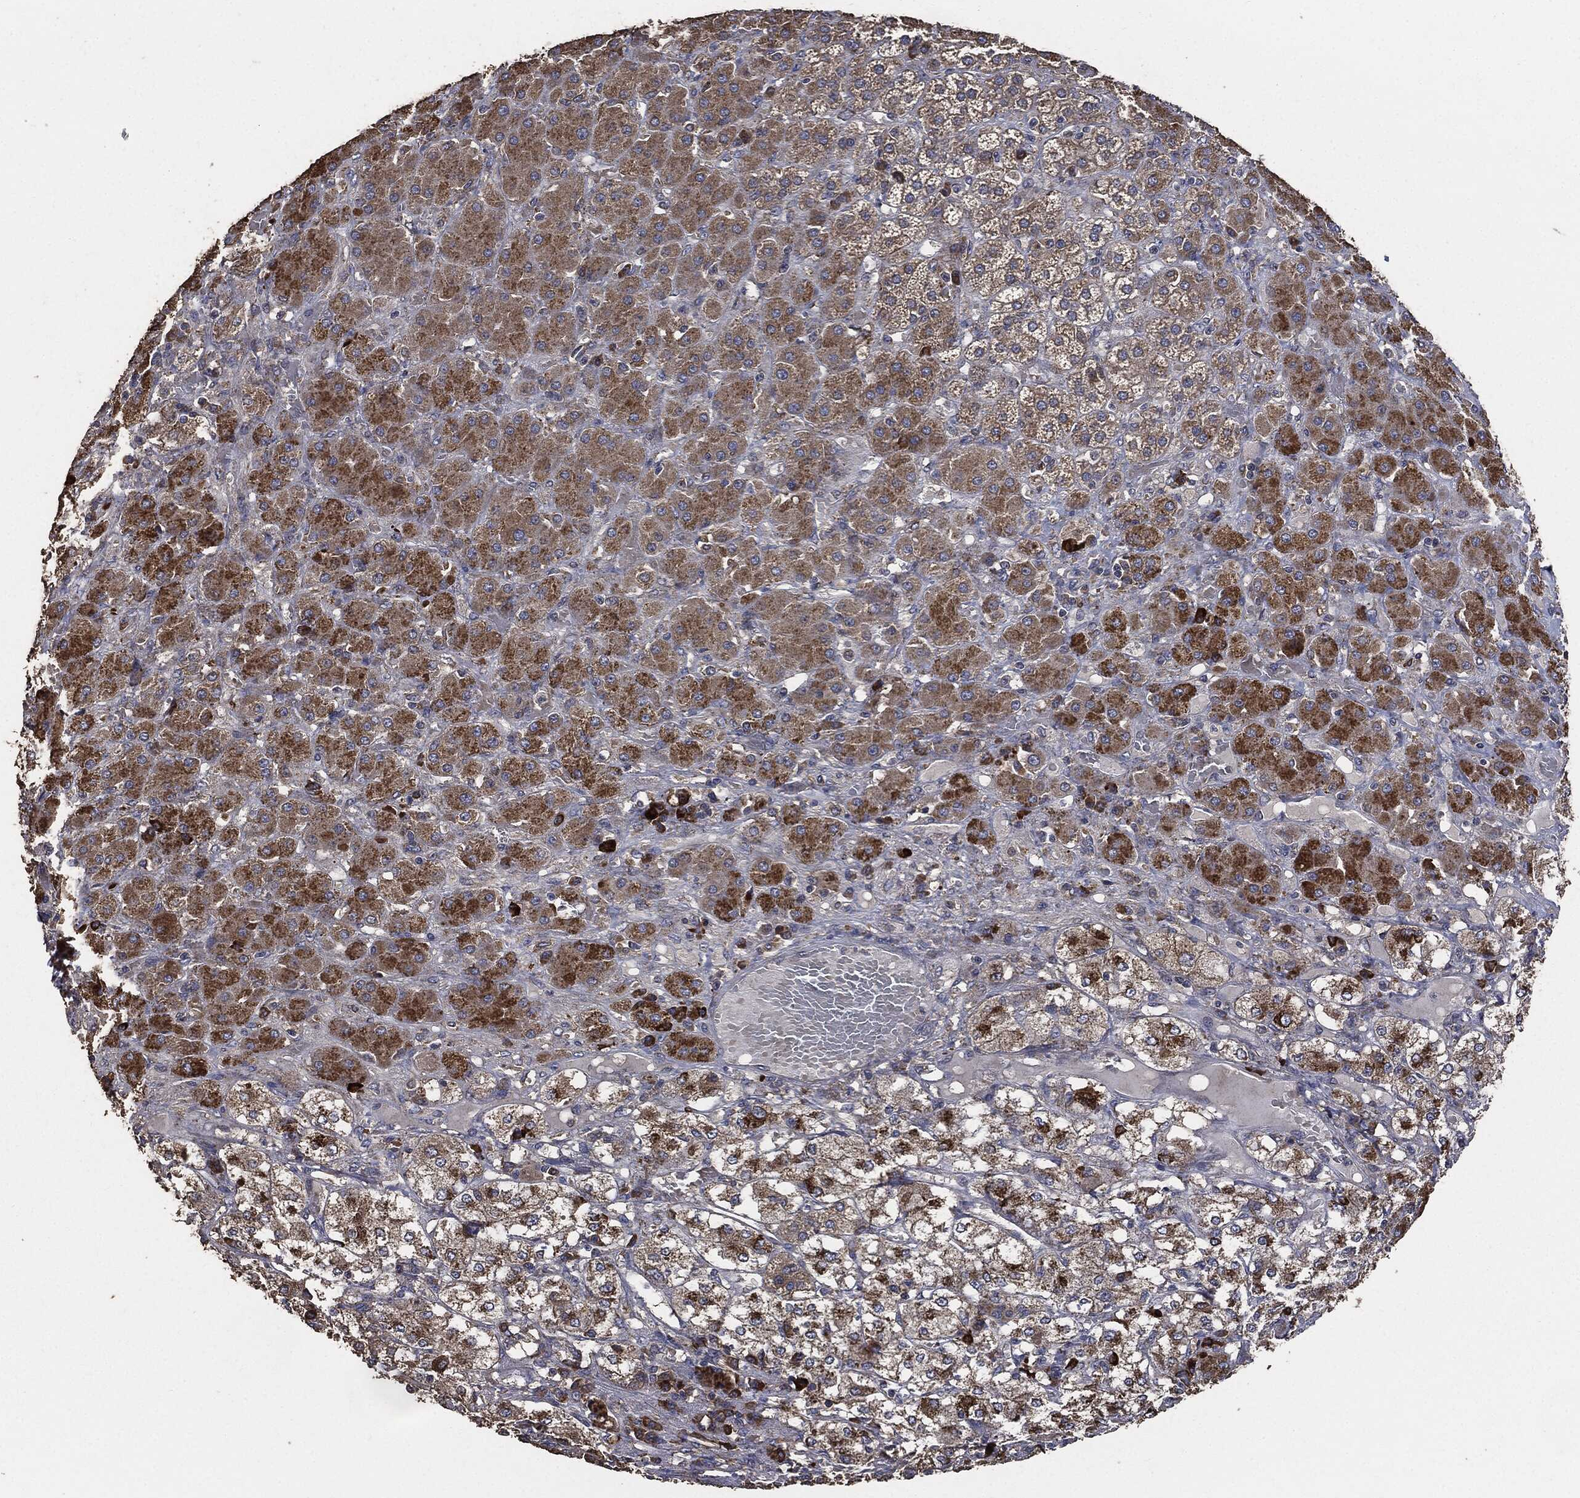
{"staining": {"intensity": "strong", "quantity": "<25%", "location": "cytoplasmic/membranous"}, "tissue": "adrenal gland", "cell_type": "Glandular cells", "image_type": "normal", "snomed": [{"axis": "morphology", "description": "Normal tissue, NOS"}, {"axis": "topography", "description": "Adrenal gland"}], "caption": "A brown stain labels strong cytoplasmic/membranous staining of a protein in glandular cells of benign human adrenal gland.", "gene": "STK3", "patient": {"sex": "male", "age": 70}}